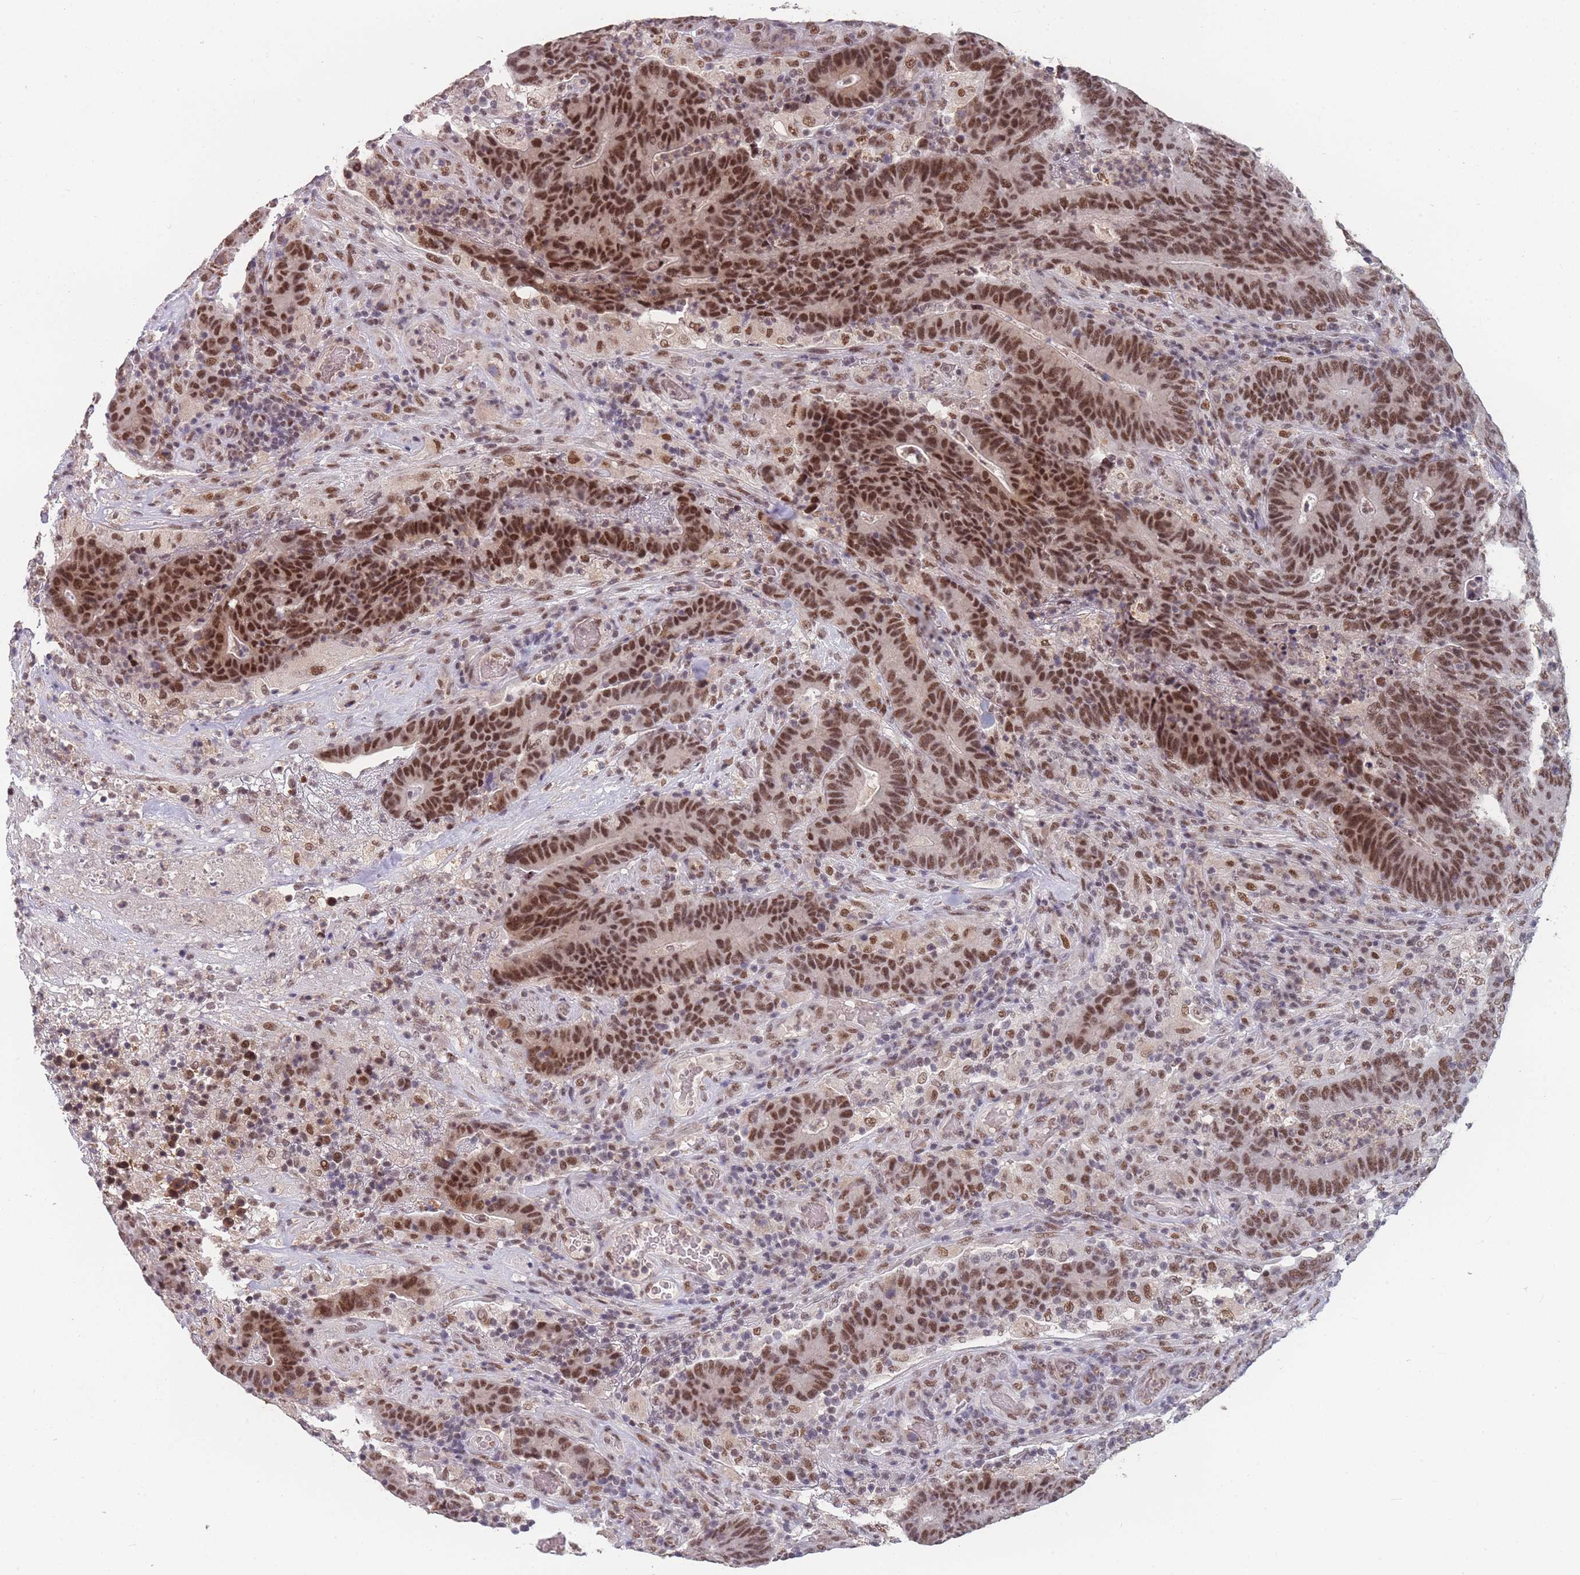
{"staining": {"intensity": "strong", "quantity": ">75%", "location": "nuclear"}, "tissue": "colorectal cancer", "cell_type": "Tumor cells", "image_type": "cancer", "snomed": [{"axis": "morphology", "description": "Normal tissue, NOS"}, {"axis": "morphology", "description": "Adenocarcinoma, NOS"}, {"axis": "topography", "description": "Colon"}], "caption": "High-magnification brightfield microscopy of colorectal cancer stained with DAB (brown) and counterstained with hematoxylin (blue). tumor cells exhibit strong nuclear staining is present in about>75% of cells.", "gene": "SNRPA1", "patient": {"sex": "female", "age": 75}}